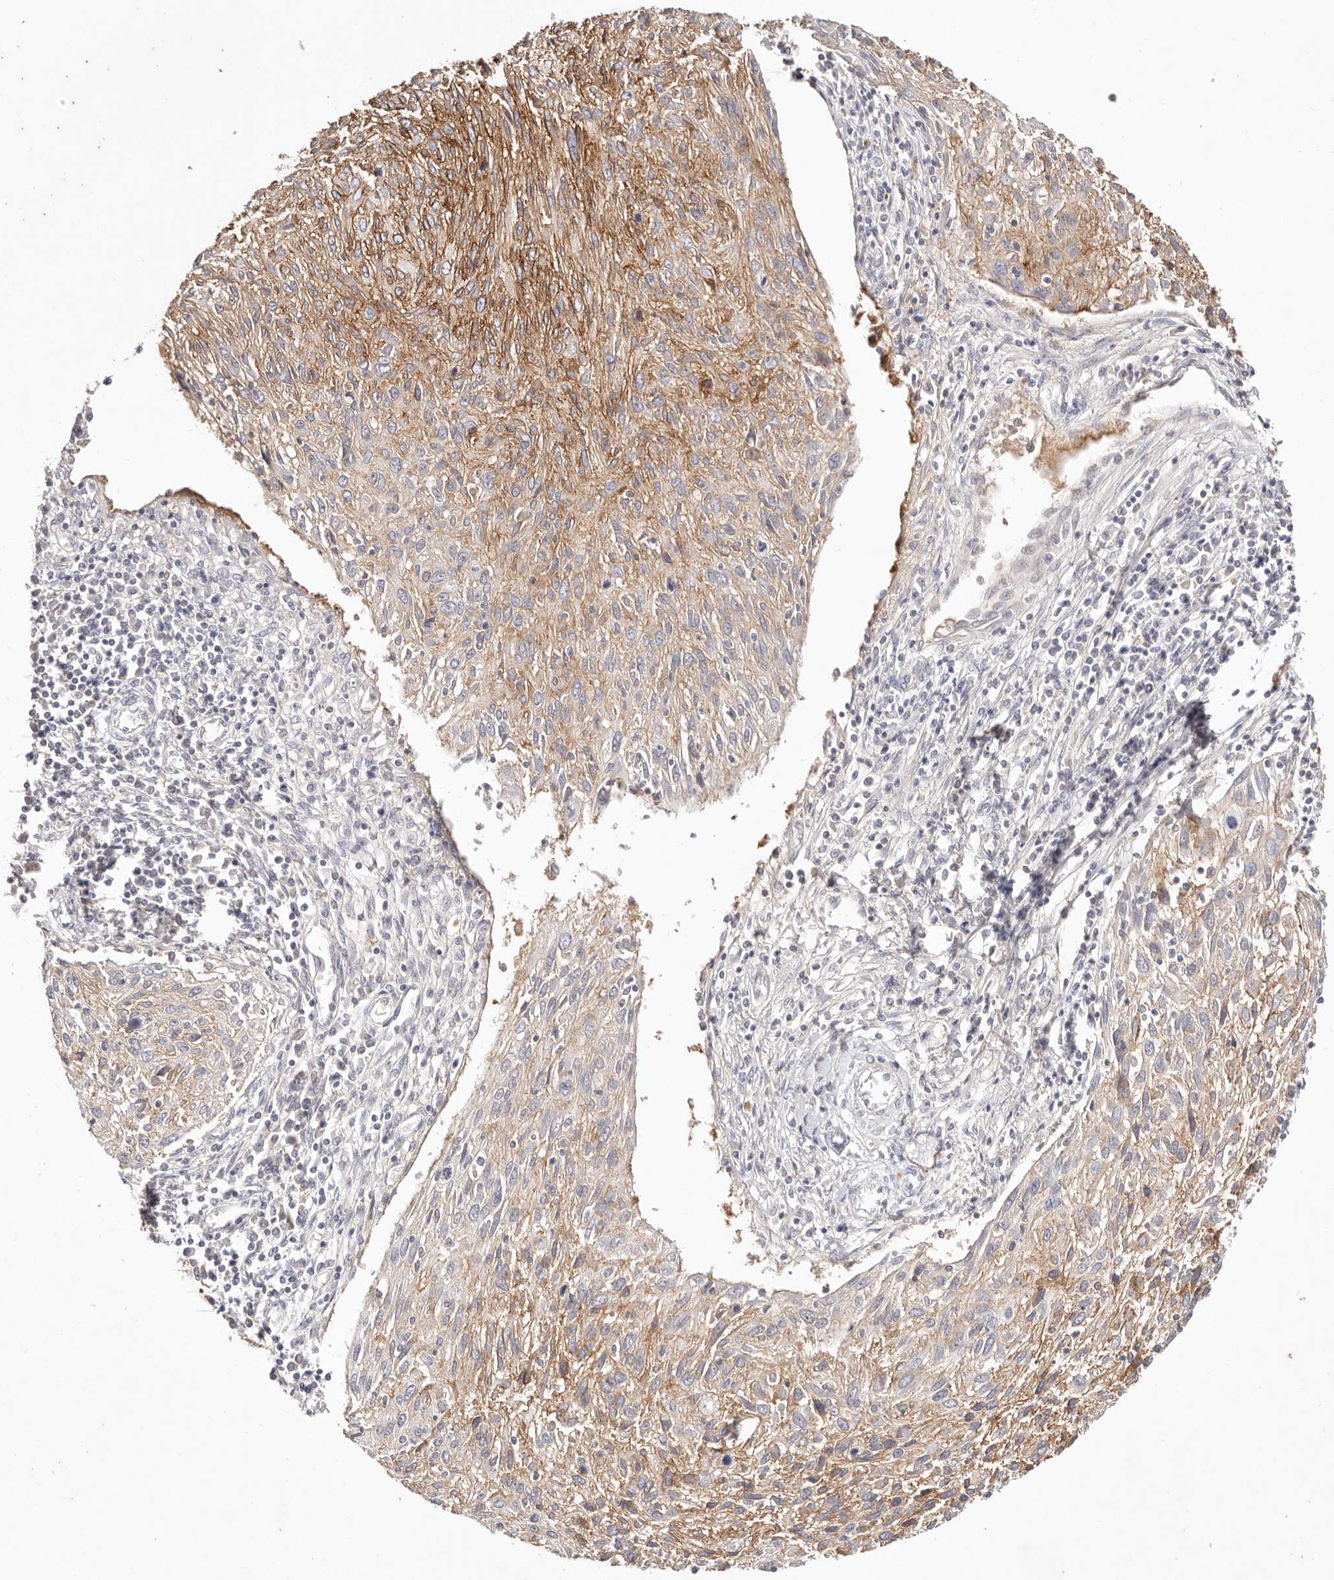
{"staining": {"intensity": "moderate", "quantity": "25%-75%", "location": "cytoplasmic/membranous"}, "tissue": "cervical cancer", "cell_type": "Tumor cells", "image_type": "cancer", "snomed": [{"axis": "morphology", "description": "Squamous cell carcinoma, NOS"}, {"axis": "topography", "description": "Cervix"}], "caption": "Protein staining of cervical squamous cell carcinoma tissue shows moderate cytoplasmic/membranous positivity in approximately 25%-75% of tumor cells.", "gene": "CXADR", "patient": {"sex": "female", "age": 51}}